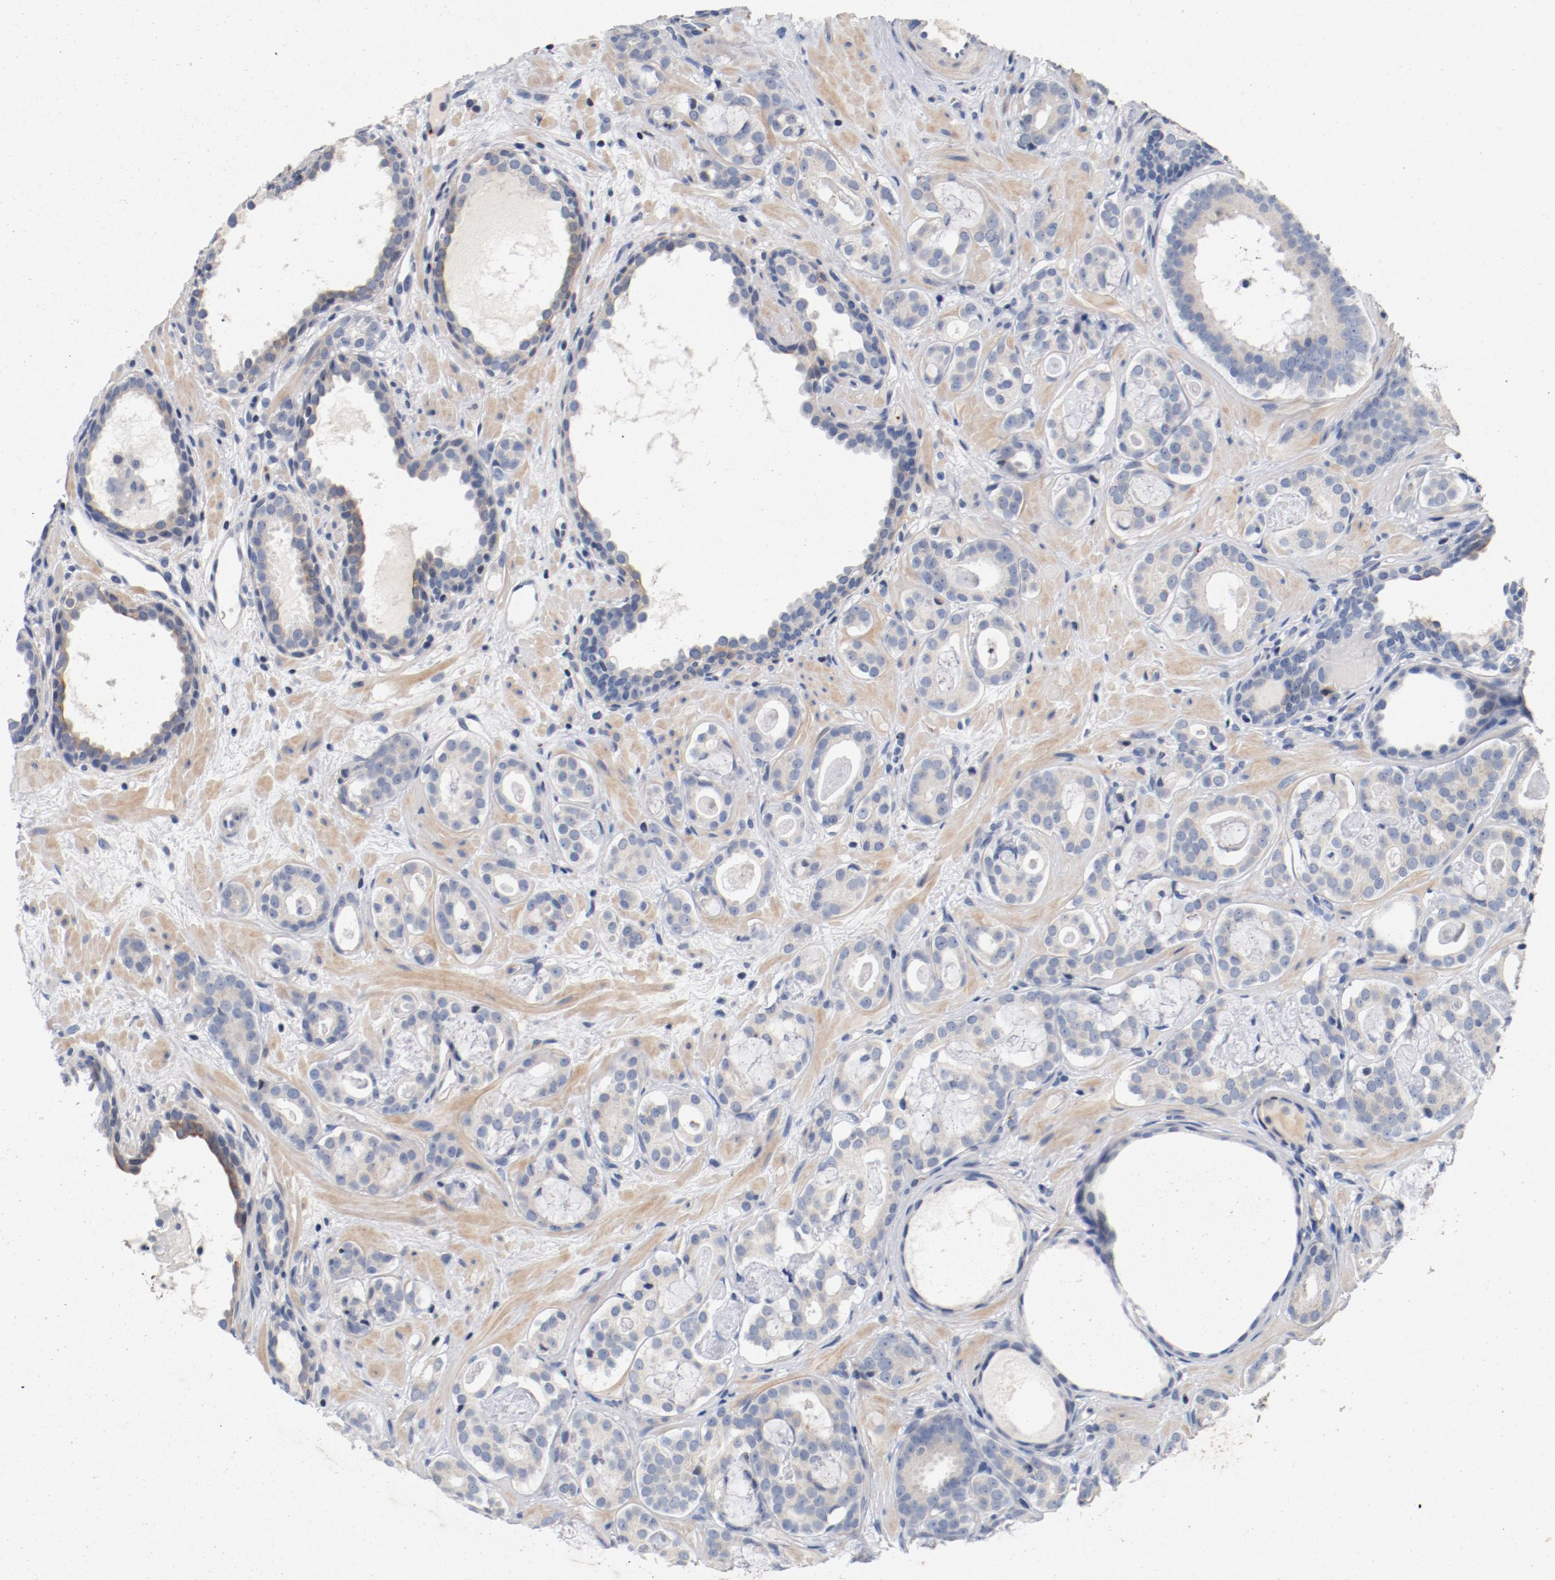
{"staining": {"intensity": "weak", "quantity": "<25%", "location": "cytoplasmic/membranous"}, "tissue": "prostate cancer", "cell_type": "Tumor cells", "image_type": "cancer", "snomed": [{"axis": "morphology", "description": "Adenocarcinoma, Low grade"}, {"axis": "topography", "description": "Prostate"}], "caption": "Immunohistochemistry image of neoplastic tissue: prostate adenocarcinoma (low-grade) stained with DAB (3,3'-diaminobenzidine) displays no significant protein expression in tumor cells.", "gene": "PIM1", "patient": {"sex": "male", "age": 57}}